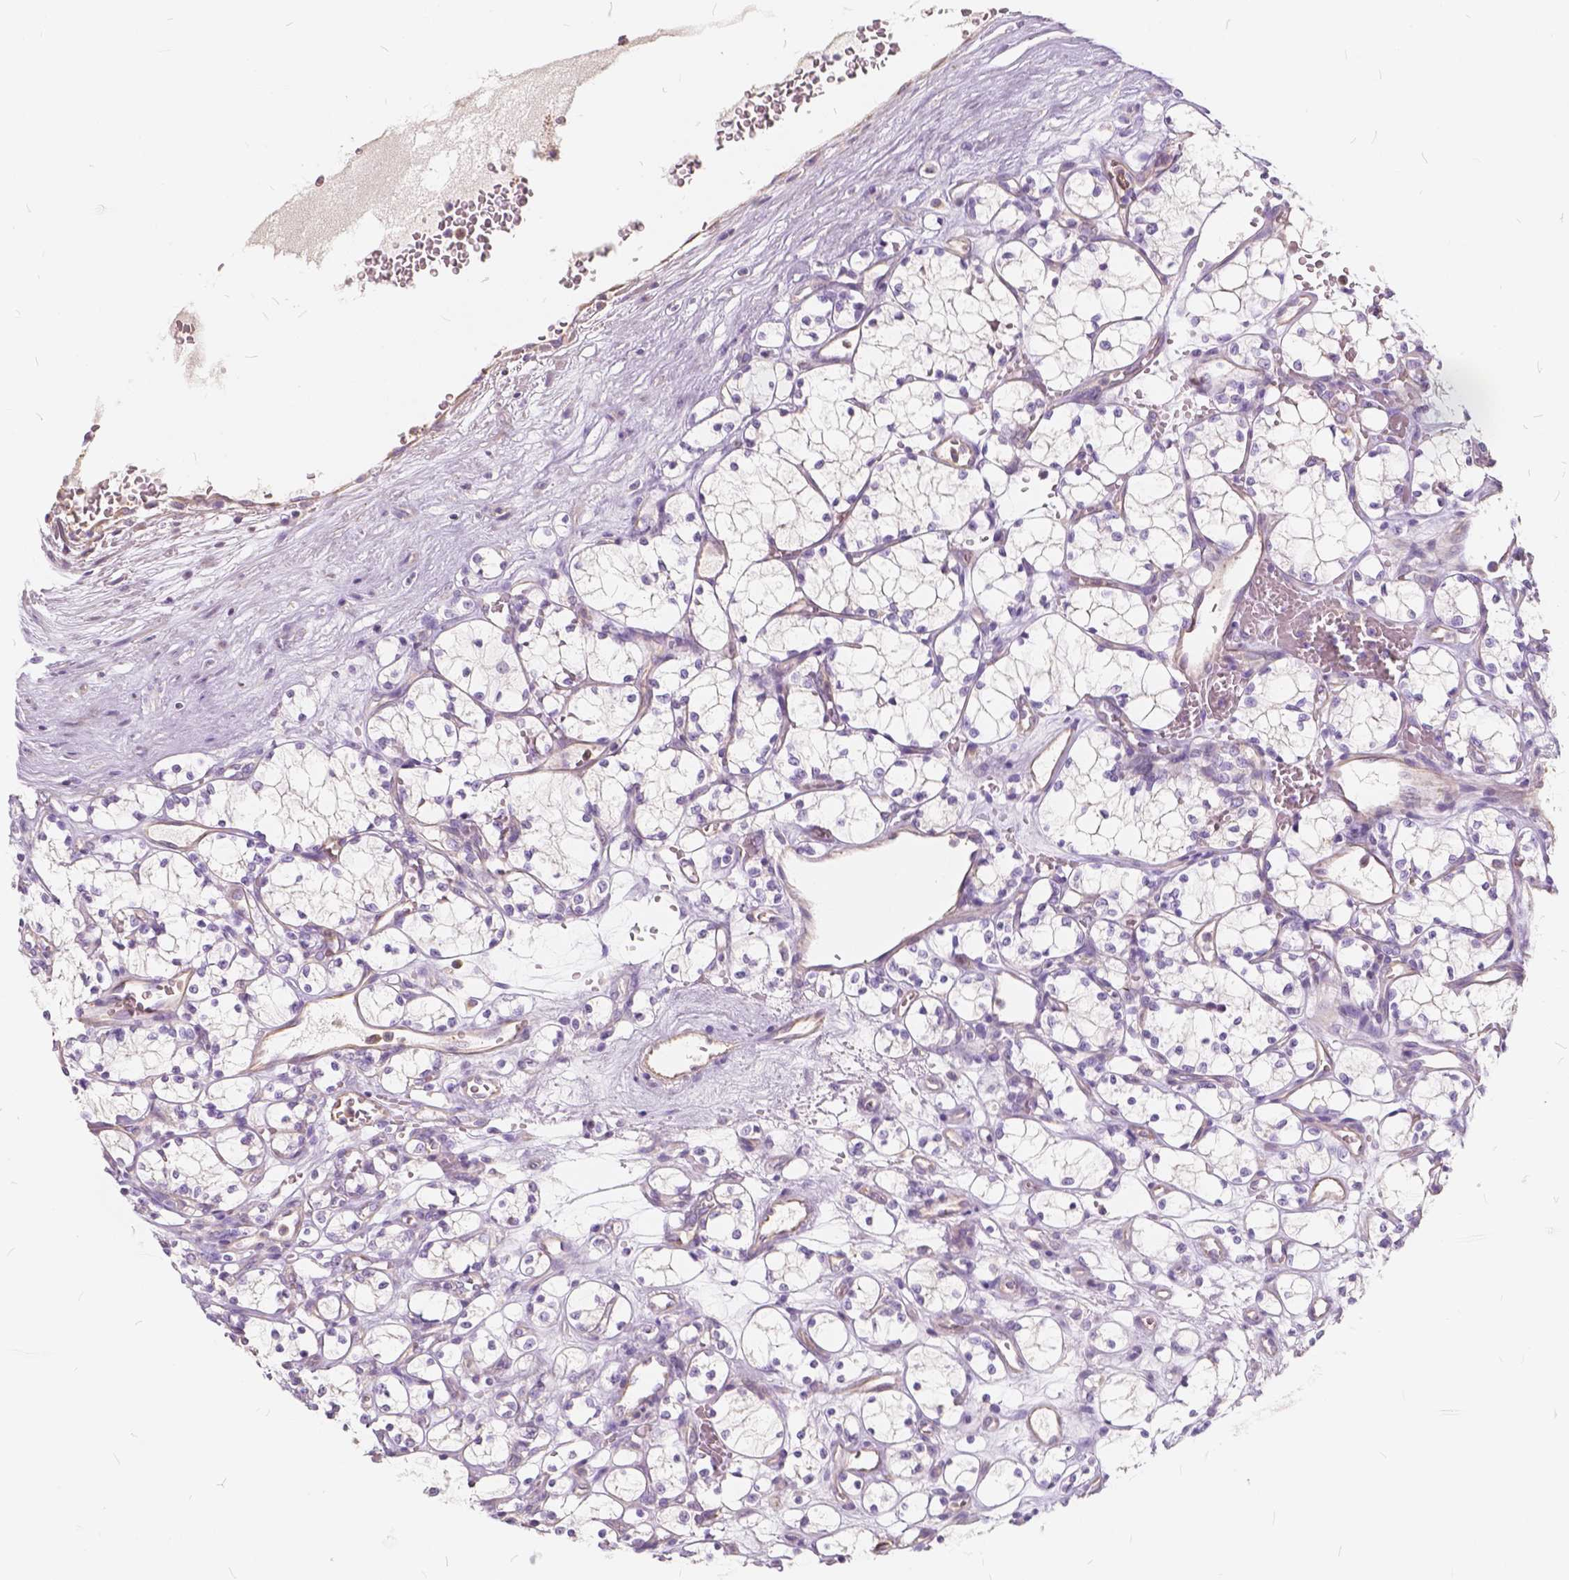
{"staining": {"intensity": "negative", "quantity": "none", "location": "none"}, "tissue": "renal cancer", "cell_type": "Tumor cells", "image_type": "cancer", "snomed": [{"axis": "morphology", "description": "Adenocarcinoma, NOS"}, {"axis": "topography", "description": "Kidney"}], "caption": "Tumor cells show no significant protein staining in renal adenocarcinoma. Nuclei are stained in blue.", "gene": "KIAA0513", "patient": {"sex": "female", "age": 69}}